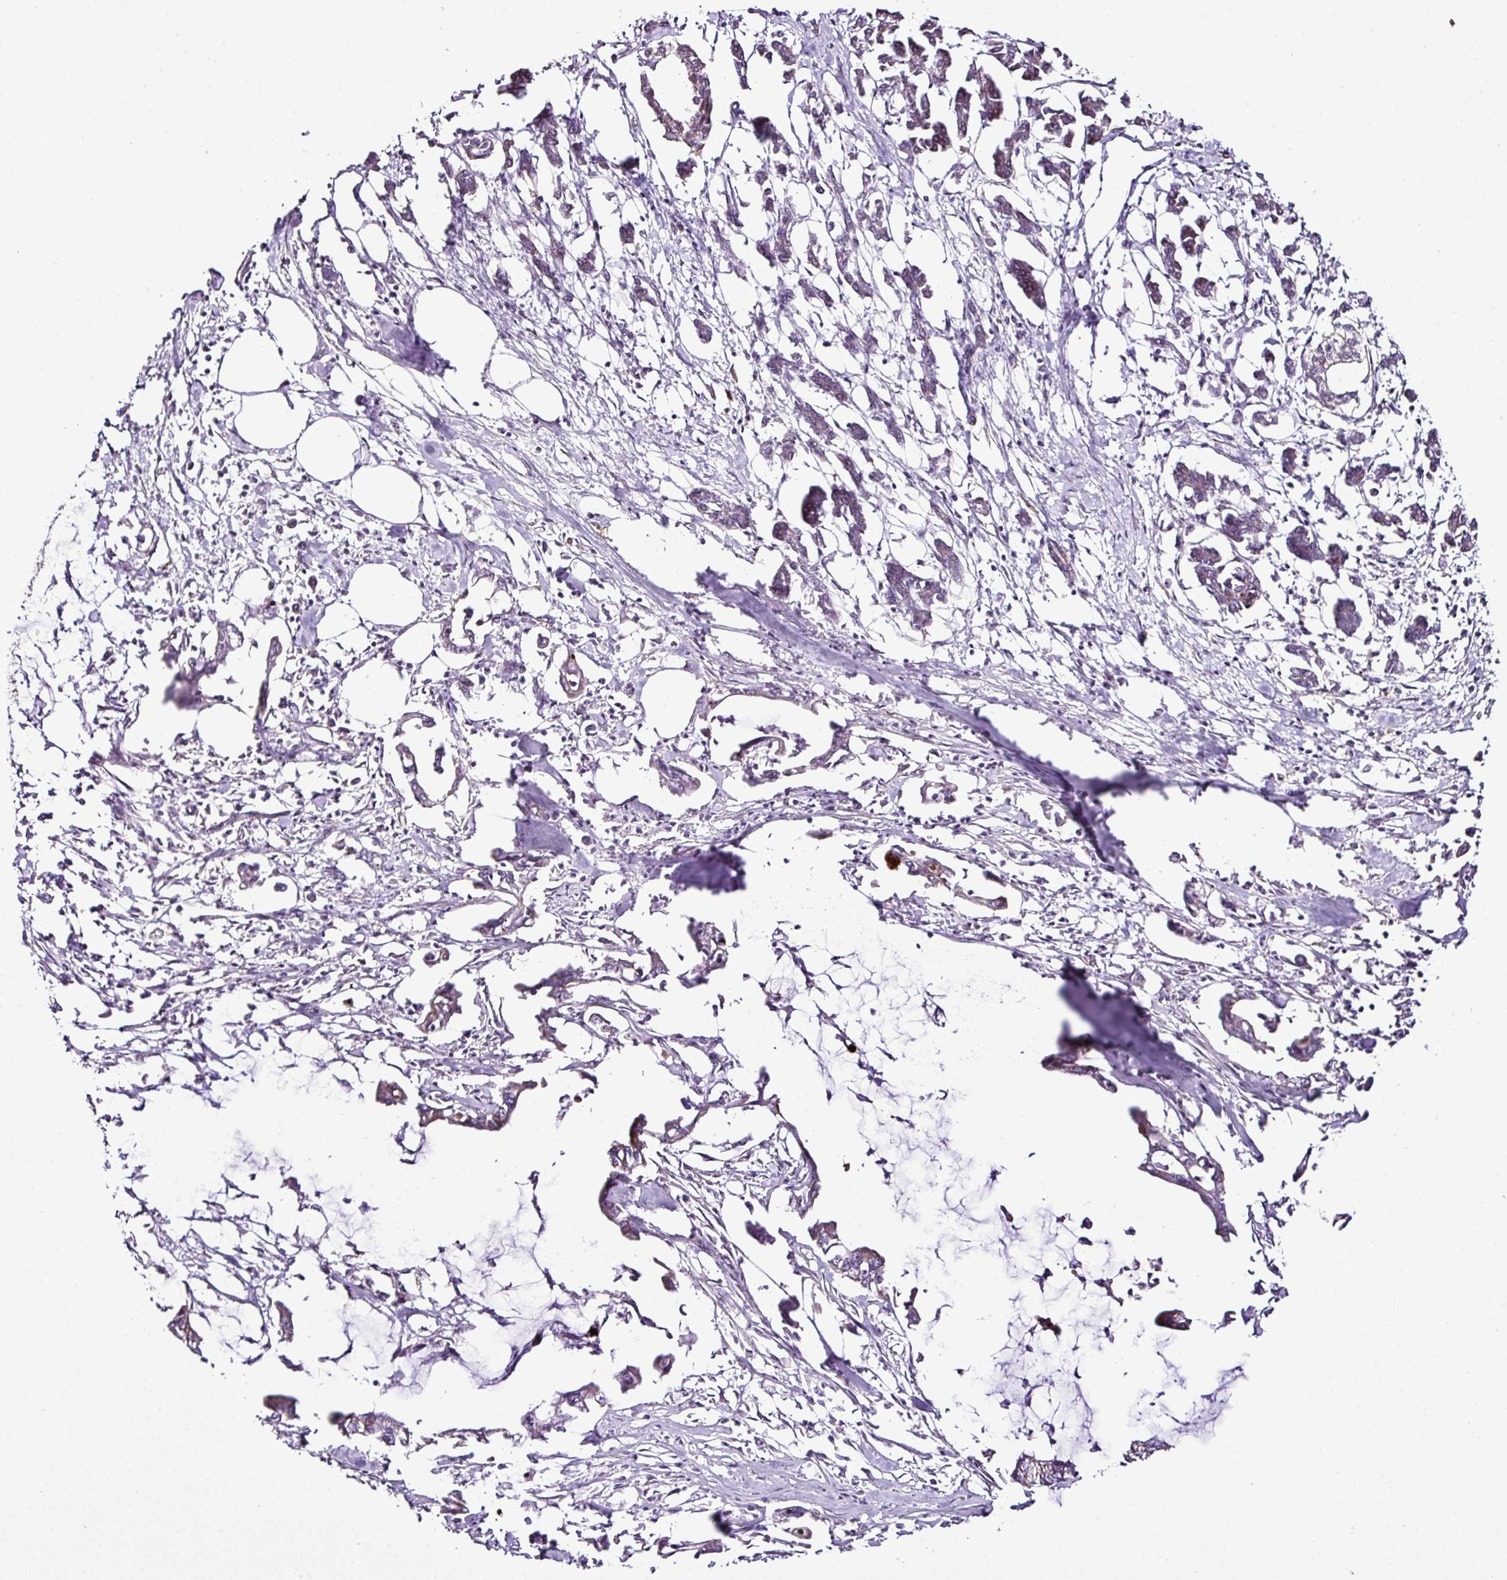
{"staining": {"intensity": "weak", "quantity": "25%-75%", "location": "cytoplasmic/membranous"}, "tissue": "pancreatic cancer", "cell_type": "Tumor cells", "image_type": "cancer", "snomed": [{"axis": "morphology", "description": "Adenocarcinoma, NOS"}, {"axis": "topography", "description": "Pancreas"}], "caption": "Human pancreatic adenocarcinoma stained for a protein (brown) shows weak cytoplasmic/membranous positive expression in approximately 25%-75% of tumor cells.", "gene": "DPAGT1", "patient": {"sex": "male", "age": 61}}